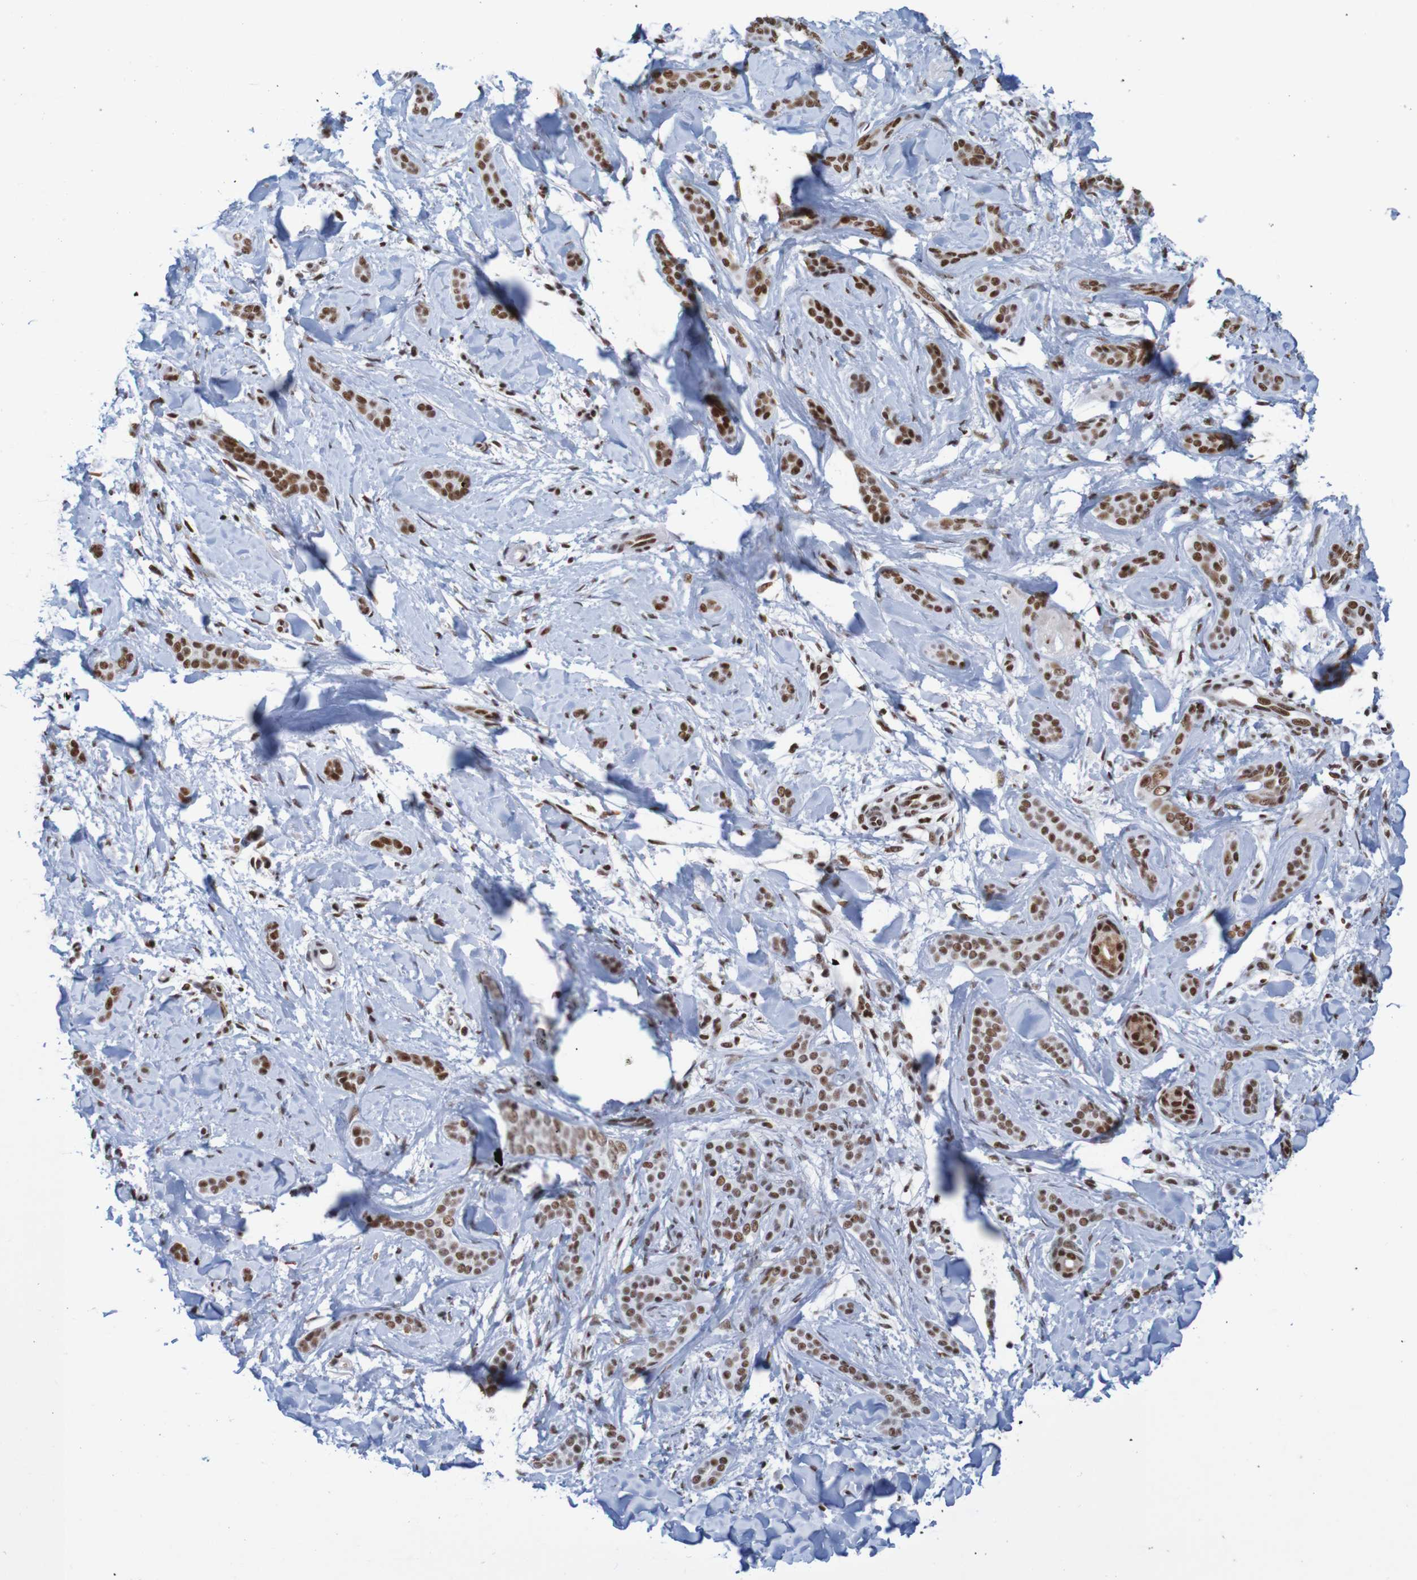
{"staining": {"intensity": "strong", "quantity": ">75%", "location": "nuclear"}, "tissue": "skin cancer", "cell_type": "Tumor cells", "image_type": "cancer", "snomed": [{"axis": "morphology", "description": "Basal cell carcinoma"}, {"axis": "morphology", "description": "Adnexal tumor, benign"}, {"axis": "topography", "description": "Skin"}], "caption": "The photomicrograph demonstrates a brown stain indicating the presence of a protein in the nuclear of tumor cells in skin cancer (basal cell carcinoma).", "gene": "THRAP3", "patient": {"sex": "female", "age": 42}}